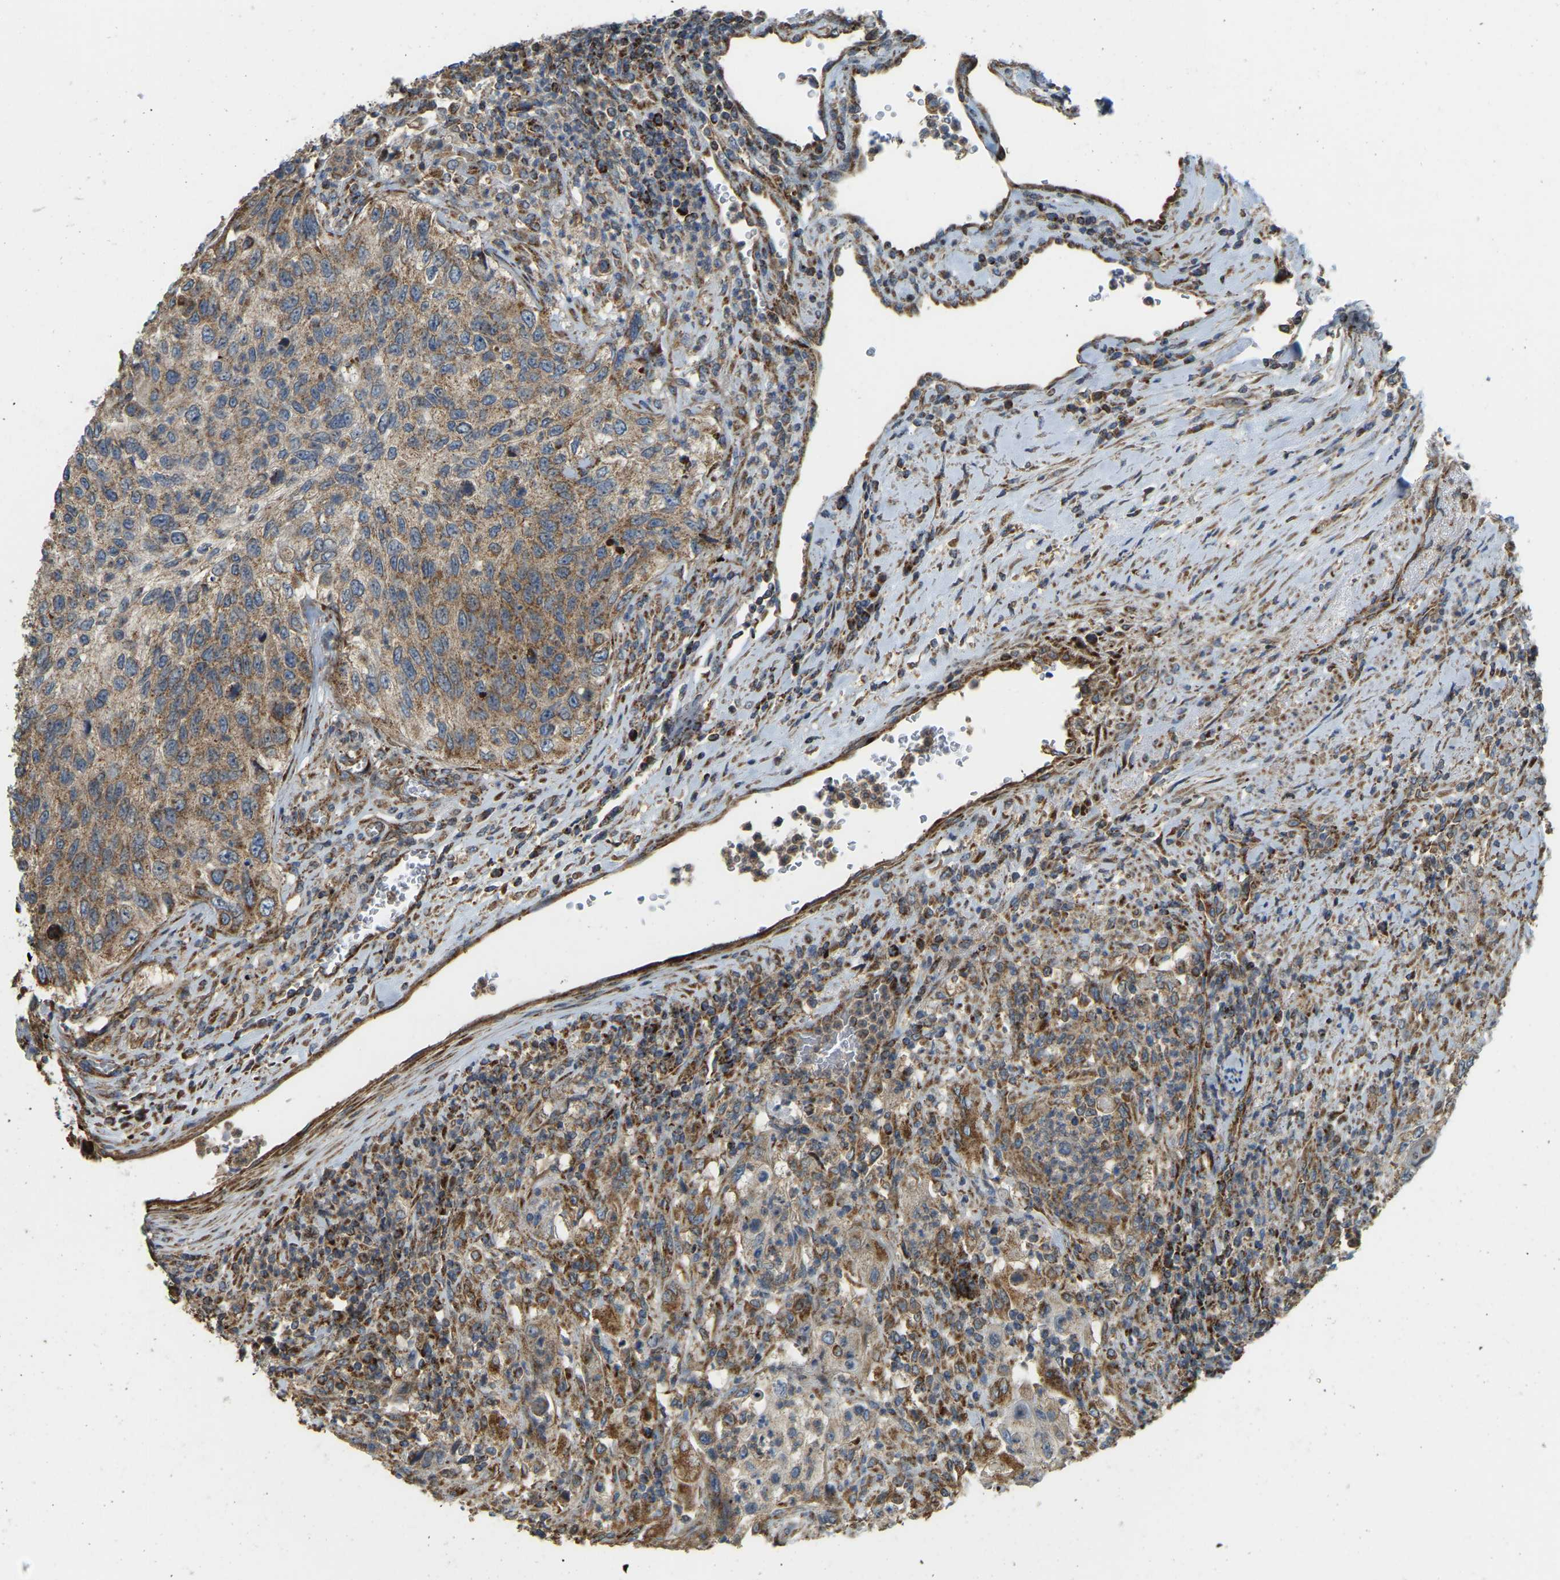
{"staining": {"intensity": "moderate", "quantity": ">75%", "location": "cytoplasmic/membranous"}, "tissue": "urothelial cancer", "cell_type": "Tumor cells", "image_type": "cancer", "snomed": [{"axis": "morphology", "description": "Urothelial carcinoma, High grade"}, {"axis": "topography", "description": "Urinary bladder"}], "caption": "Immunohistochemistry staining of urothelial carcinoma (high-grade), which displays medium levels of moderate cytoplasmic/membranous positivity in approximately >75% of tumor cells indicating moderate cytoplasmic/membranous protein positivity. The staining was performed using DAB (brown) for protein detection and nuclei were counterstained in hematoxylin (blue).", "gene": "PSMD7", "patient": {"sex": "female", "age": 60}}